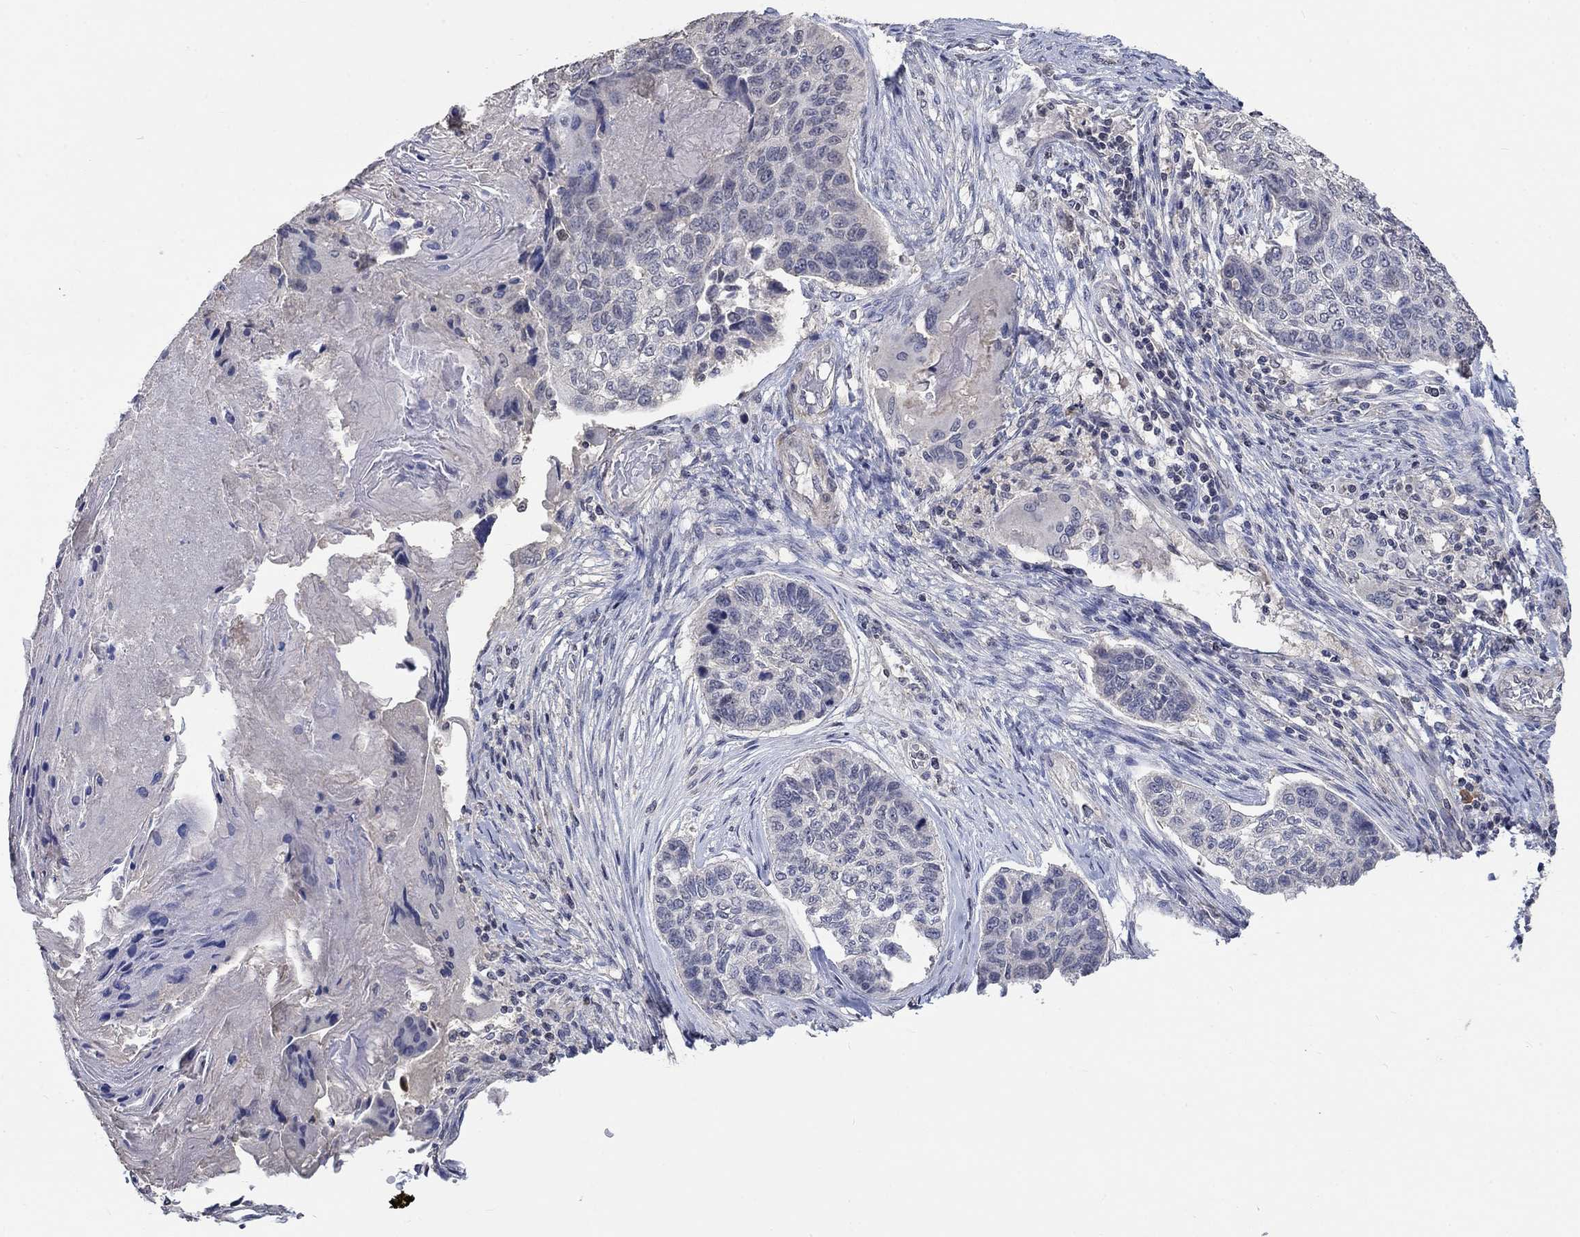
{"staining": {"intensity": "negative", "quantity": "none", "location": "none"}, "tissue": "lung cancer", "cell_type": "Tumor cells", "image_type": "cancer", "snomed": [{"axis": "morphology", "description": "Squamous cell carcinoma, NOS"}, {"axis": "topography", "description": "Lung"}], "caption": "A histopathology image of lung cancer (squamous cell carcinoma) stained for a protein displays no brown staining in tumor cells.", "gene": "ZBTB18", "patient": {"sex": "male", "age": 69}}